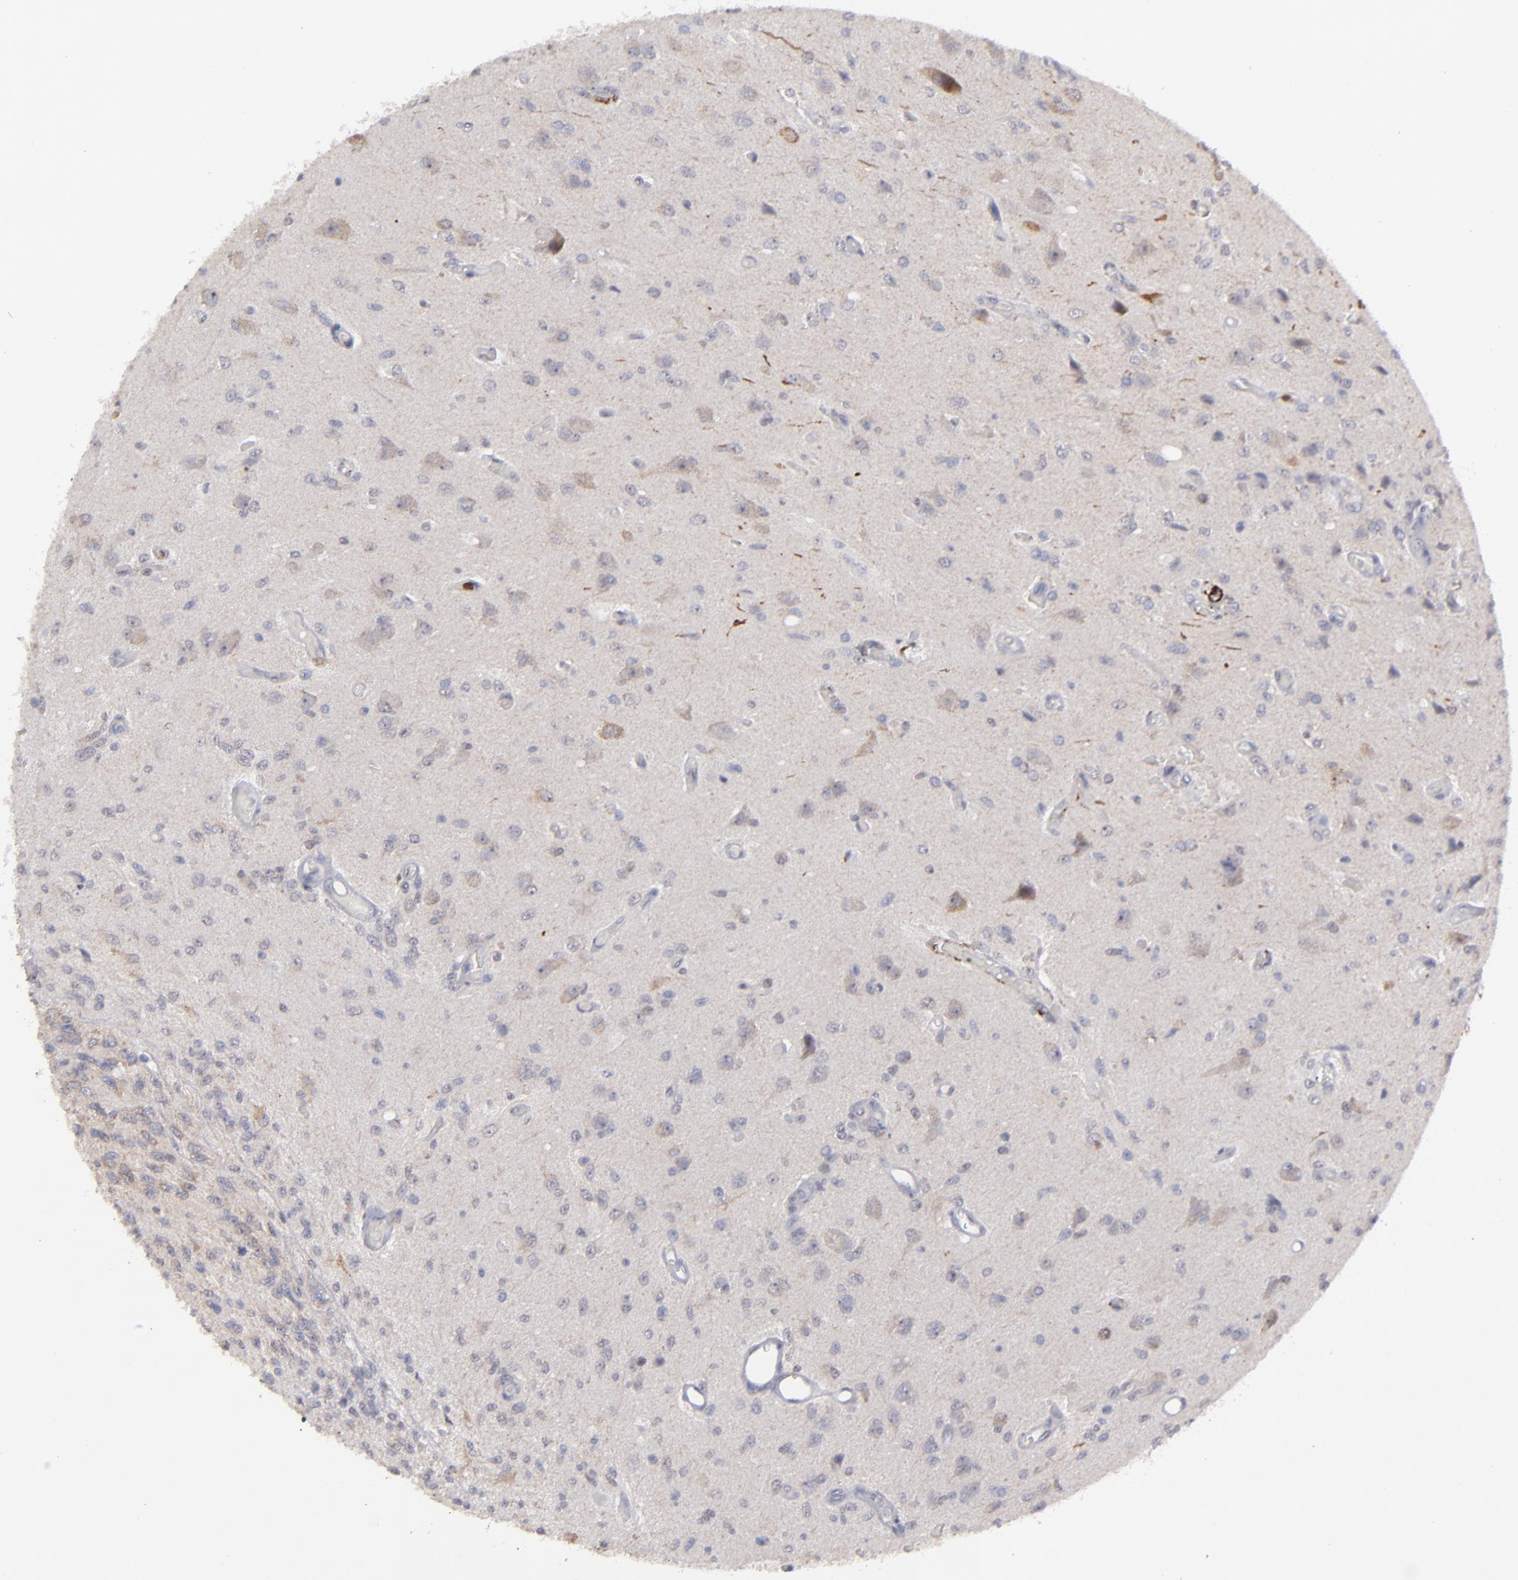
{"staining": {"intensity": "weak", "quantity": "<25%", "location": "cytoplasmic/membranous"}, "tissue": "glioma", "cell_type": "Tumor cells", "image_type": "cancer", "snomed": [{"axis": "morphology", "description": "Normal tissue, NOS"}, {"axis": "morphology", "description": "Glioma, malignant, High grade"}, {"axis": "topography", "description": "Cerebral cortex"}], "caption": "Image shows no significant protein expression in tumor cells of malignant glioma (high-grade).", "gene": "RREB1", "patient": {"sex": "male", "age": 77}}